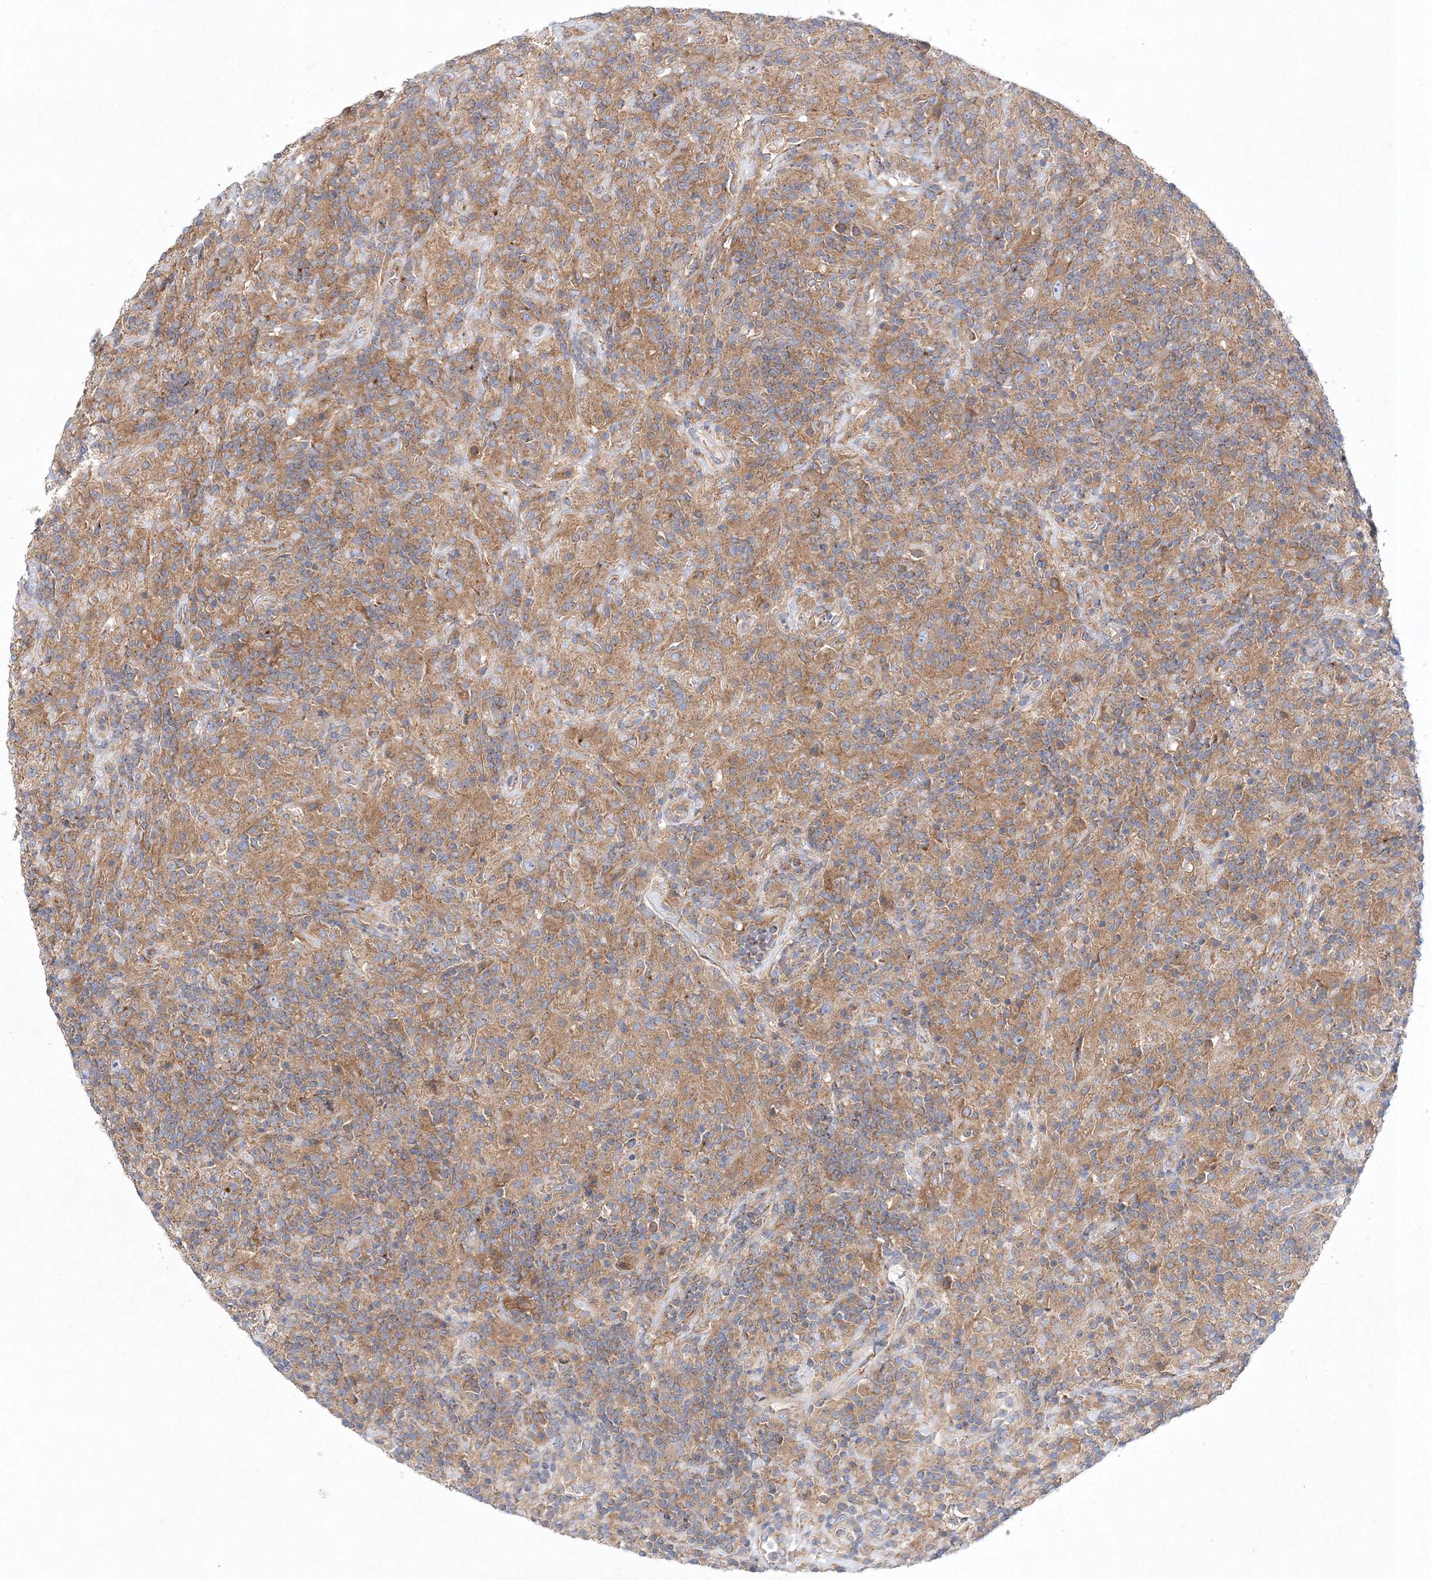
{"staining": {"intensity": "moderate", "quantity": ">75%", "location": "cytoplasmic/membranous"}, "tissue": "lymphoma", "cell_type": "Tumor cells", "image_type": "cancer", "snomed": [{"axis": "morphology", "description": "Hodgkin's disease, NOS"}, {"axis": "topography", "description": "Lymph node"}], "caption": "Protein staining of Hodgkin's disease tissue exhibits moderate cytoplasmic/membranous staining in about >75% of tumor cells.", "gene": "SEC23IP", "patient": {"sex": "male", "age": 70}}